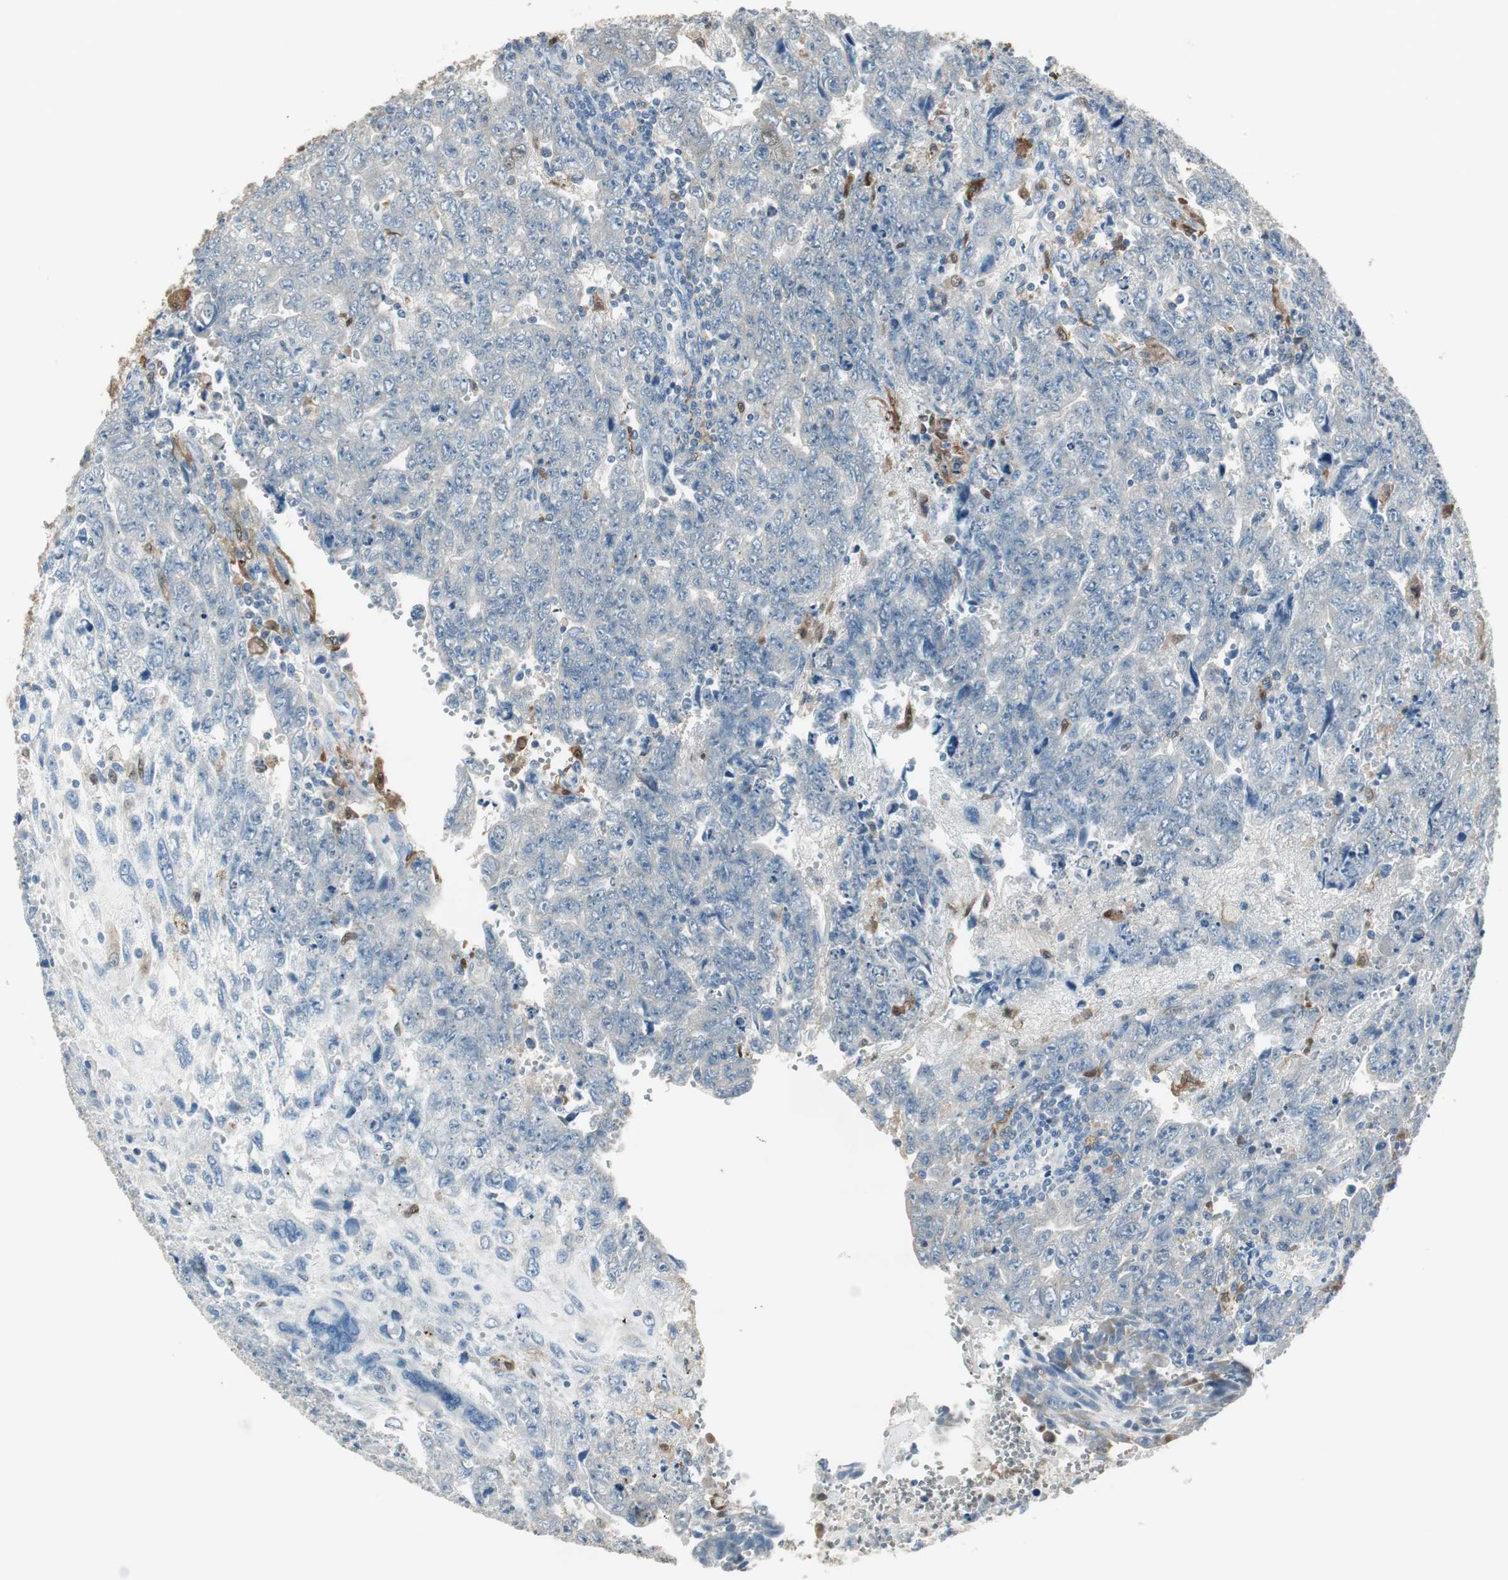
{"staining": {"intensity": "negative", "quantity": "none", "location": "none"}, "tissue": "testis cancer", "cell_type": "Tumor cells", "image_type": "cancer", "snomed": [{"axis": "morphology", "description": "Carcinoma, Embryonal, NOS"}, {"axis": "topography", "description": "Testis"}], "caption": "High power microscopy histopathology image of an IHC image of embryonal carcinoma (testis), revealing no significant positivity in tumor cells.", "gene": "MSTO1", "patient": {"sex": "male", "age": 28}}